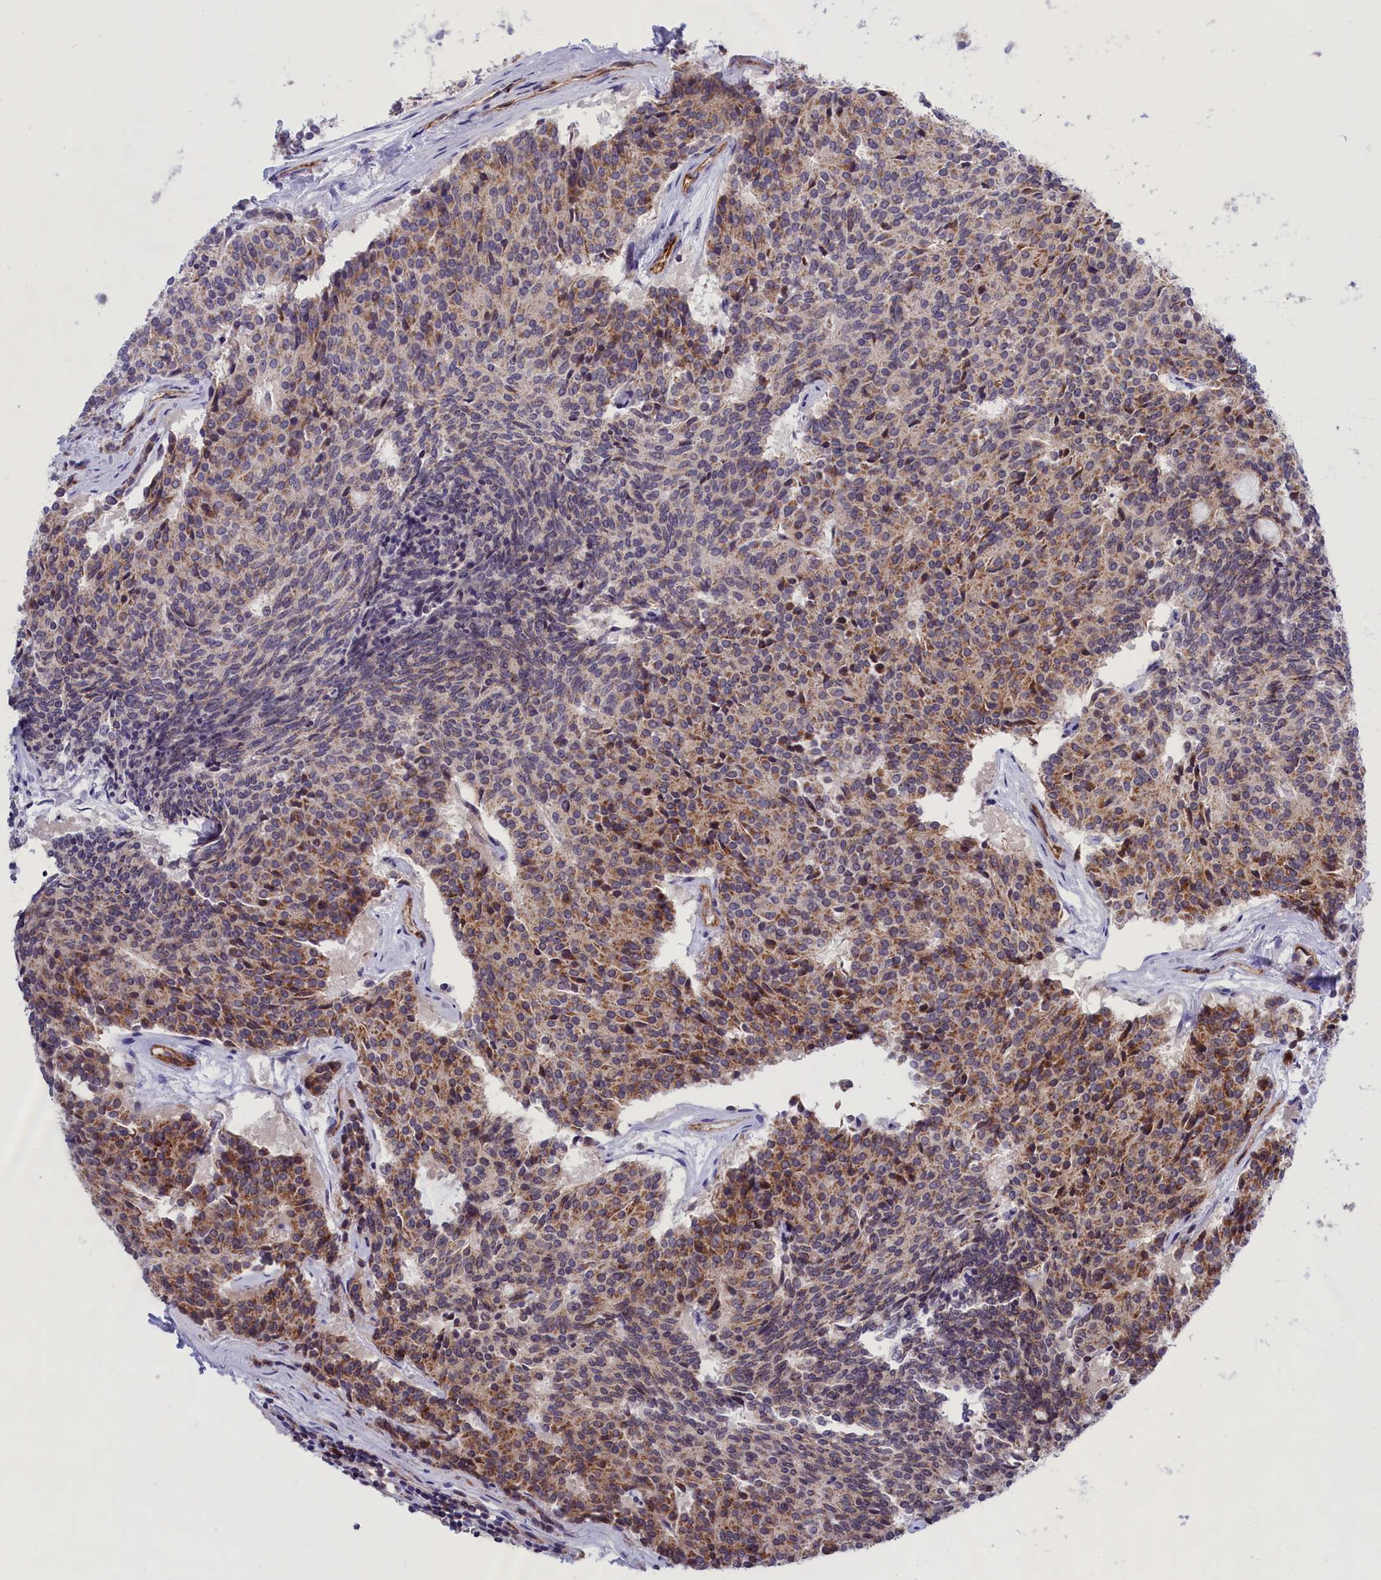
{"staining": {"intensity": "moderate", "quantity": "25%-75%", "location": "cytoplasmic/membranous"}, "tissue": "carcinoid", "cell_type": "Tumor cells", "image_type": "cancer", "snomed": [{"axis": "morphology", "description": "Carcinoid, malignant, NOS"}, {"axis": "topography", "description": "Pancreas"}], "caption": "Carcinoid stained for a protein (brown) displays moderate cytoplasmic/membranous positive expression in about 25%-75% of tumor cells.", "gene": "MPND", "patient": {"sex": "female", "age": 54}}